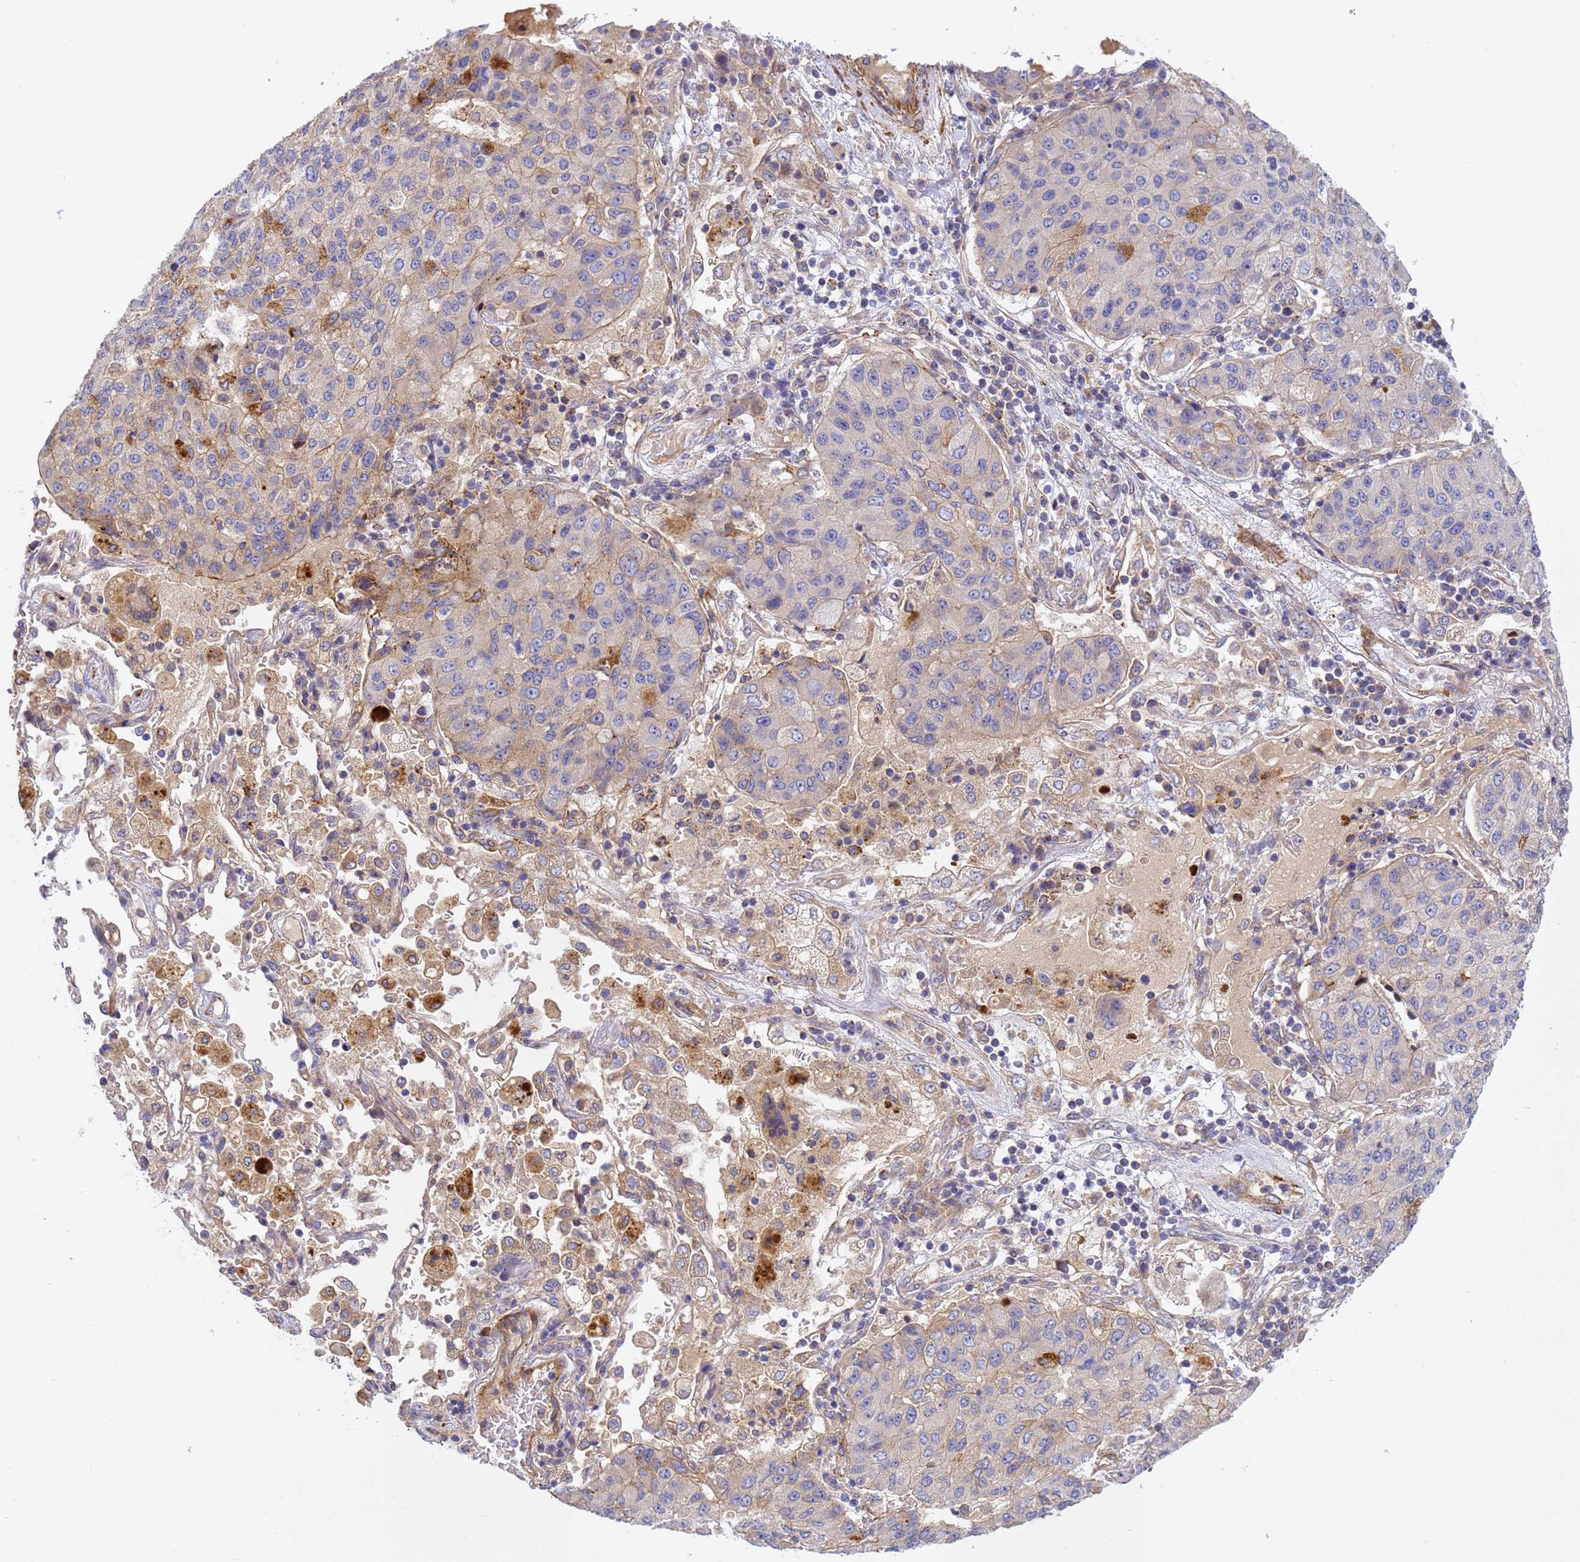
{"staining": {"intensity": "moderate", "quantity": "<25%", "location": "cytoplasmic/membranous"}, "tissue": "lung cancer", "cell_type": "Tumor cells", "image_type": "cancer", "snomed": [{"axis": "morphology", "description": "Squamous cell carcinoma, NOS"}, {"axis": "topography", "description": "Lung"}], "caption": "Lung cancer stained with immunohistochemistry displays moderate cytoplasmic/membranous staining in about <25% of tumor cells.", "gene": "RALGAPA2", "patient": {"sex": "male", "age": 74}}